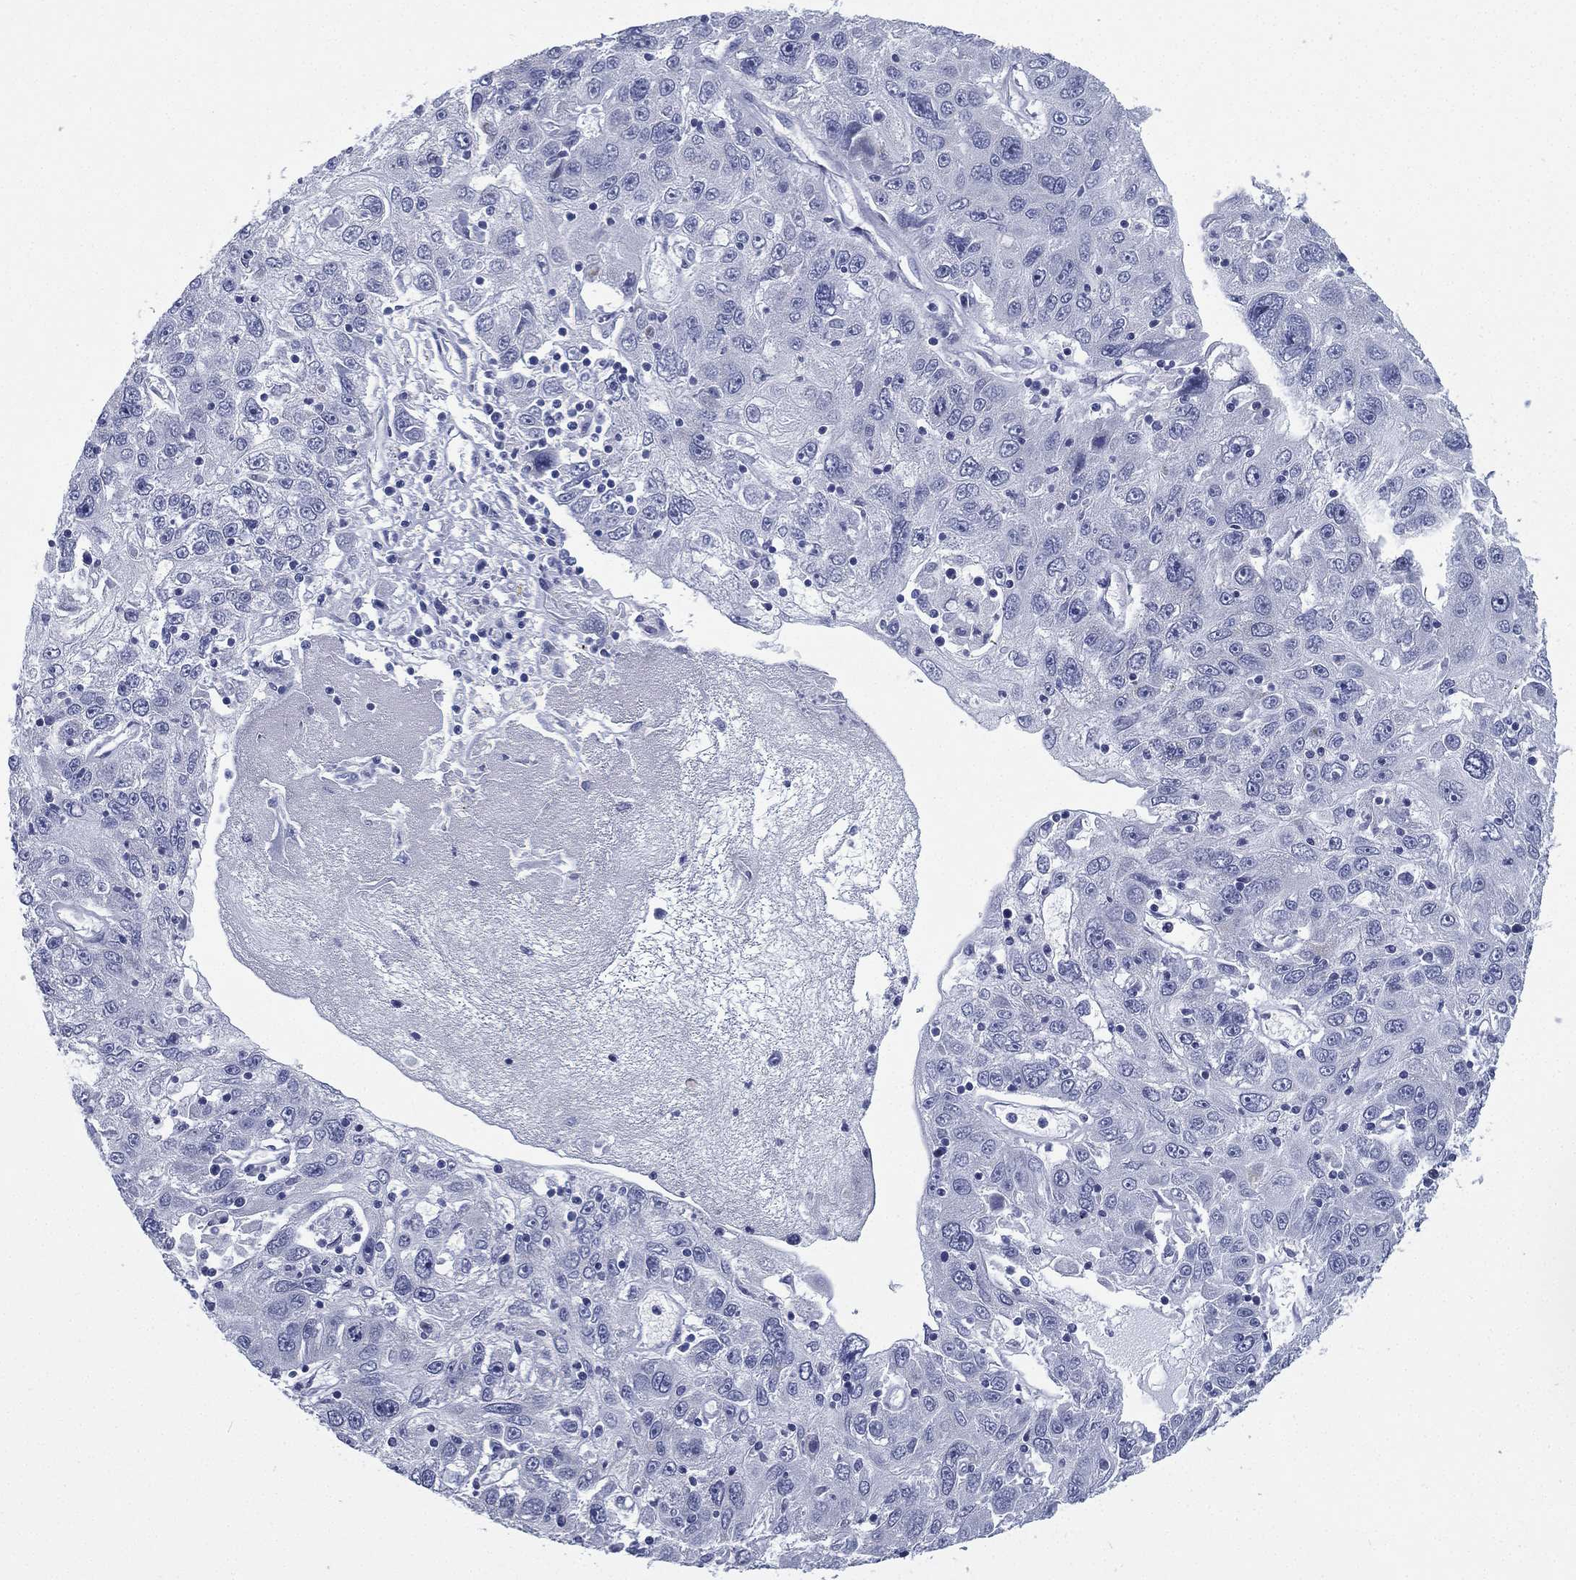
{"staining": {"intensity": "negative", "quantity": "none", "location": "none"}, "tissue": "stomach cancer", "cell_type": "Tumor cells", "image_type": "cancer", "snomed": [{"axis": "morphology", "description": "Adenocarcinoma, NOS"}, {"axis": "topography", "description": "Stomach"}], "caption": "IHC image of human stomach cancer stained for a protein (brown), which reveals no staining in tumor cells. The staining was performed using DAB (3,3'-diaminobenzidine) to visualize the protein expression in brown, while the nuclei were stained in blue with hematoxylin (Magnification: 20x).", "gene": "FCER2", "patient": {"sex": "male", "age": 56}}